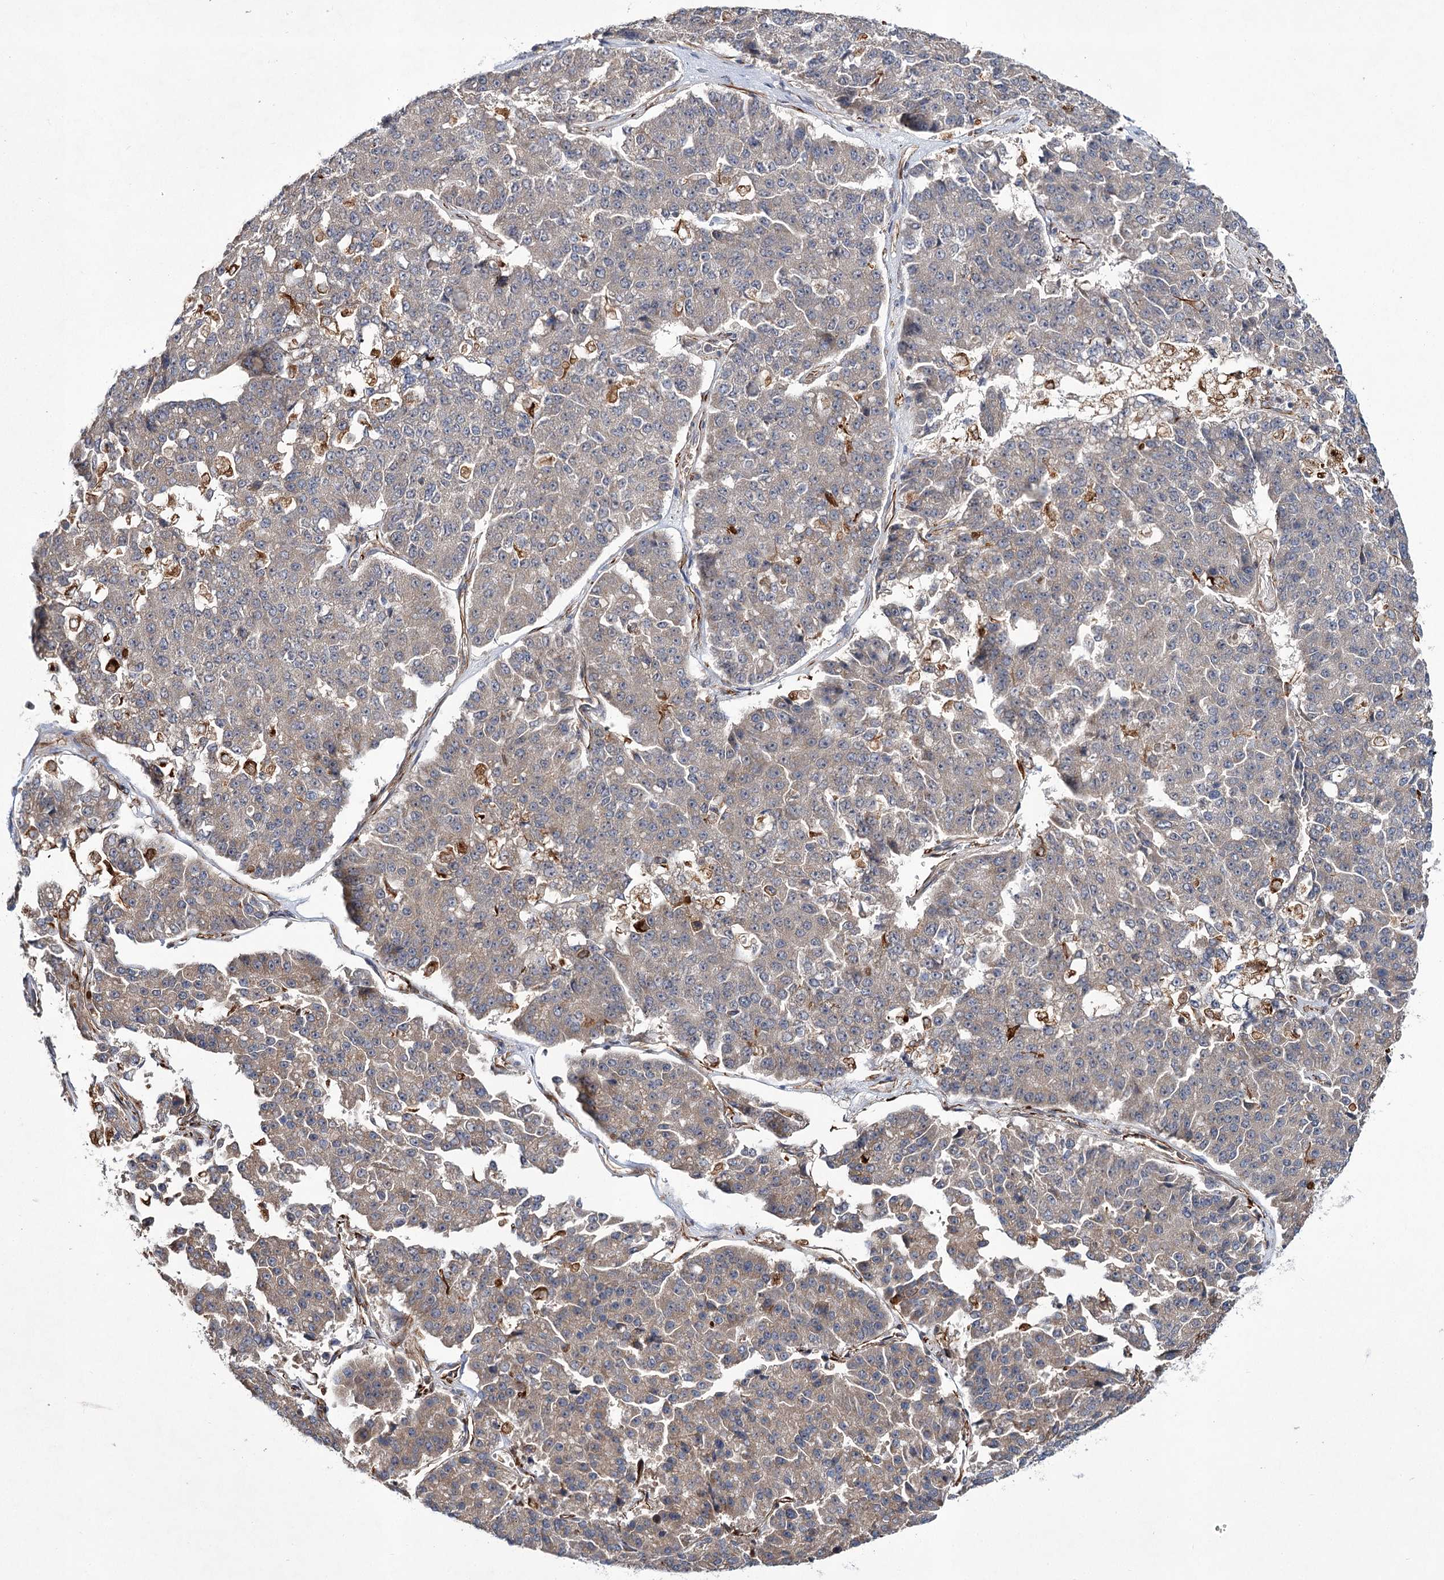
{"staining": {"intensity": "negative", "quantity": "none", "location": "none"}, "tissue": "pancreatic cancer", "cell_type": "Tumor cells", "image_type": "cancer", "snomed": [{"axis": "morphology", "description": "Adenocarcinoma, NOS"}, {"axis": "topography", "description": "Pancreas"}], "caption": "This histopathology image is of pancreatic cancer (adenocarcinoma) stained with IHC to label a protein in brown with the nuclei are counter-stained blue. There is no staining in tumor cells.", "gene": "DPEP2", "patient": {"sex": "male", "age": 50}}